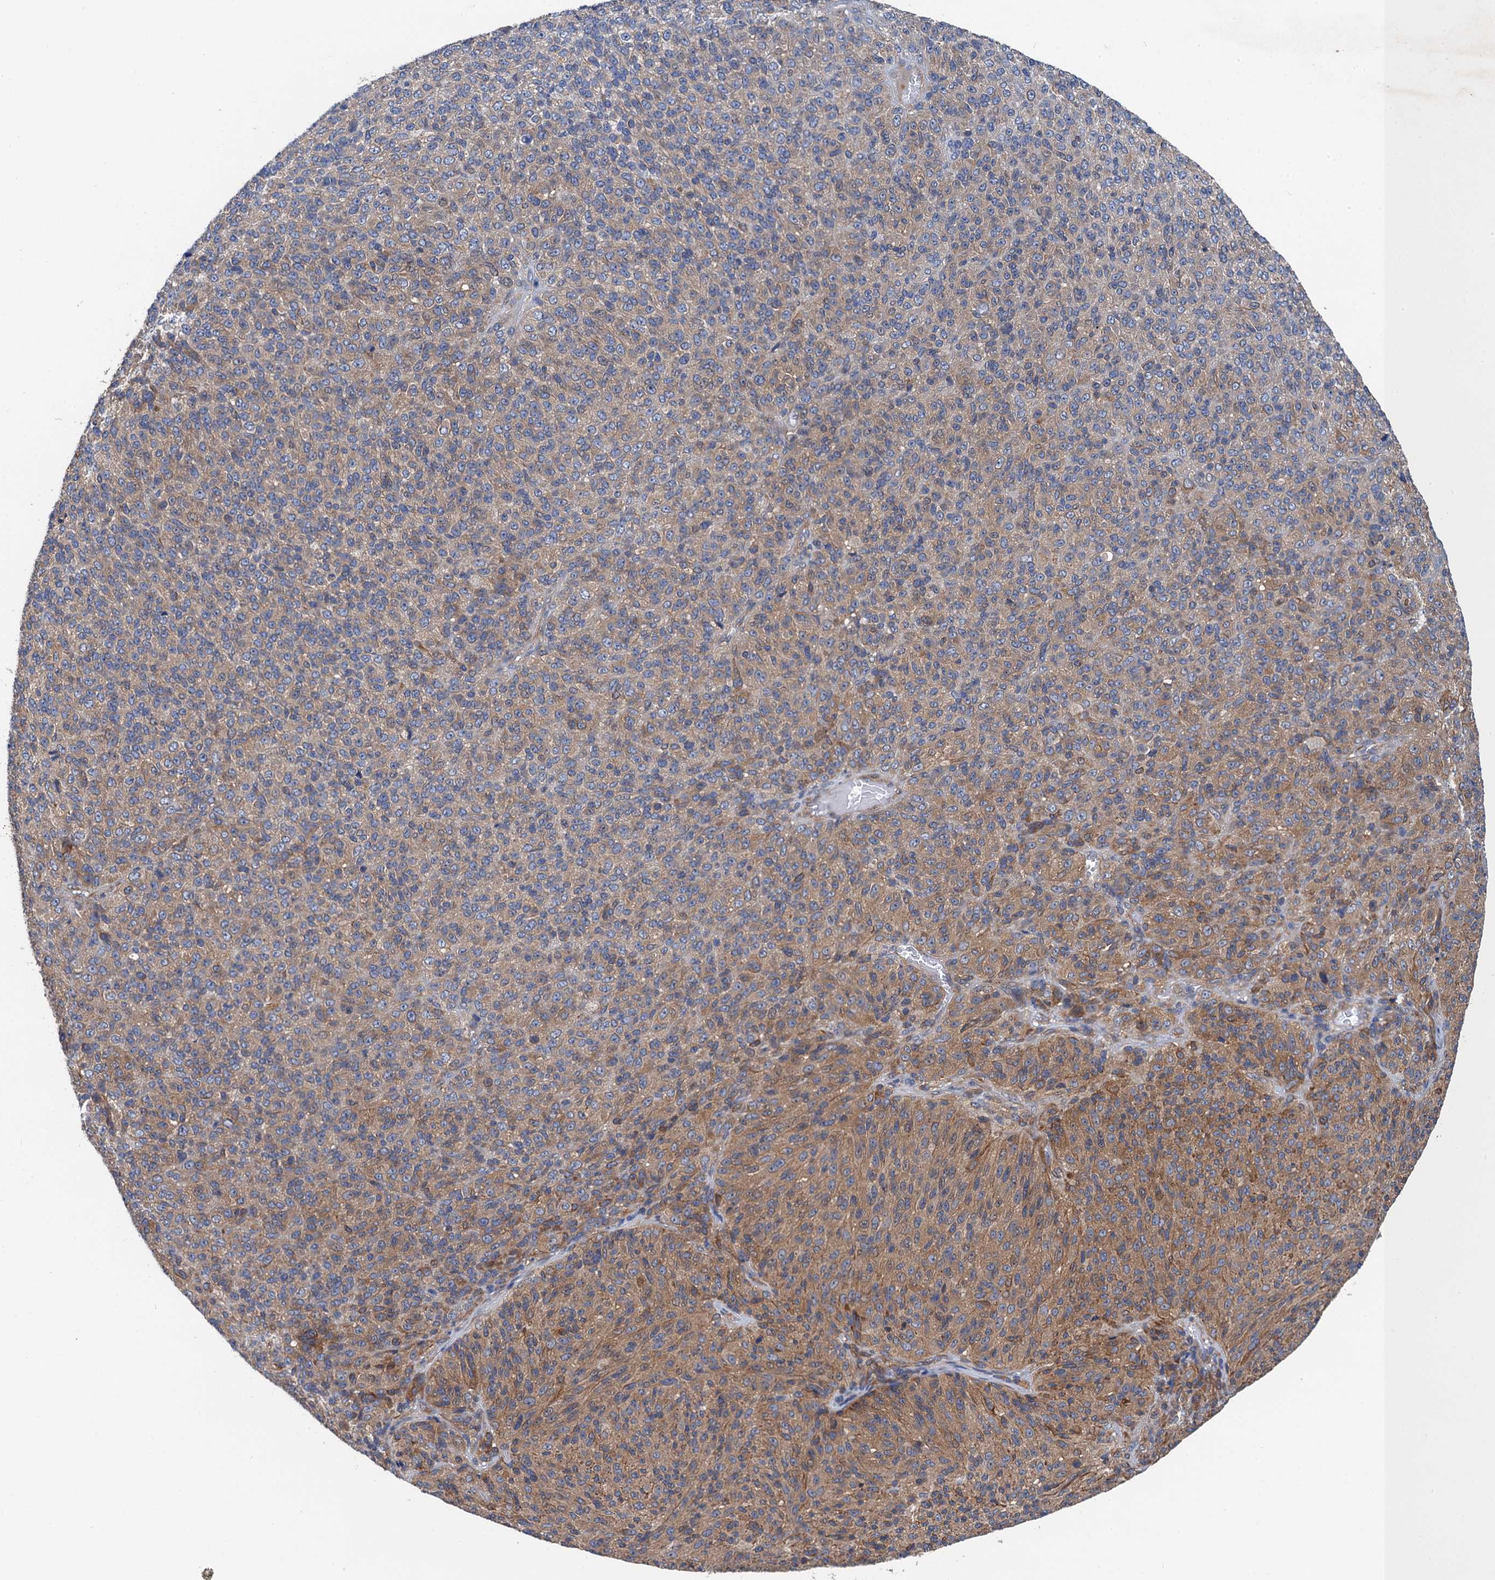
{"staining": {"intensity": "moderate", "quantity": "25%-75%", "location": "cytoplasmic/membranous"}, "tissue": "melanoma", "cell_type": "Tumor cells", "image_type": "cancer", "snomed": [{"axis": "morphology", "description": "Malignant melanoma, Metastatic site"}, {"axis": "topography", "description": "Brain"}], "caption": "High-magnification brightfield microscopy of malignant melanoma (metastatic site) stained with DAB (3,3'-diaminobenzidine) (brown) and counterstained with hematoxylin (blue). tumor cells exhibit moderate cytoplasmic/membranous staining is seen in approximately25%-75% of cells.", "gene": "PJA2", "patient": {"sex": "female", "age": 56}}